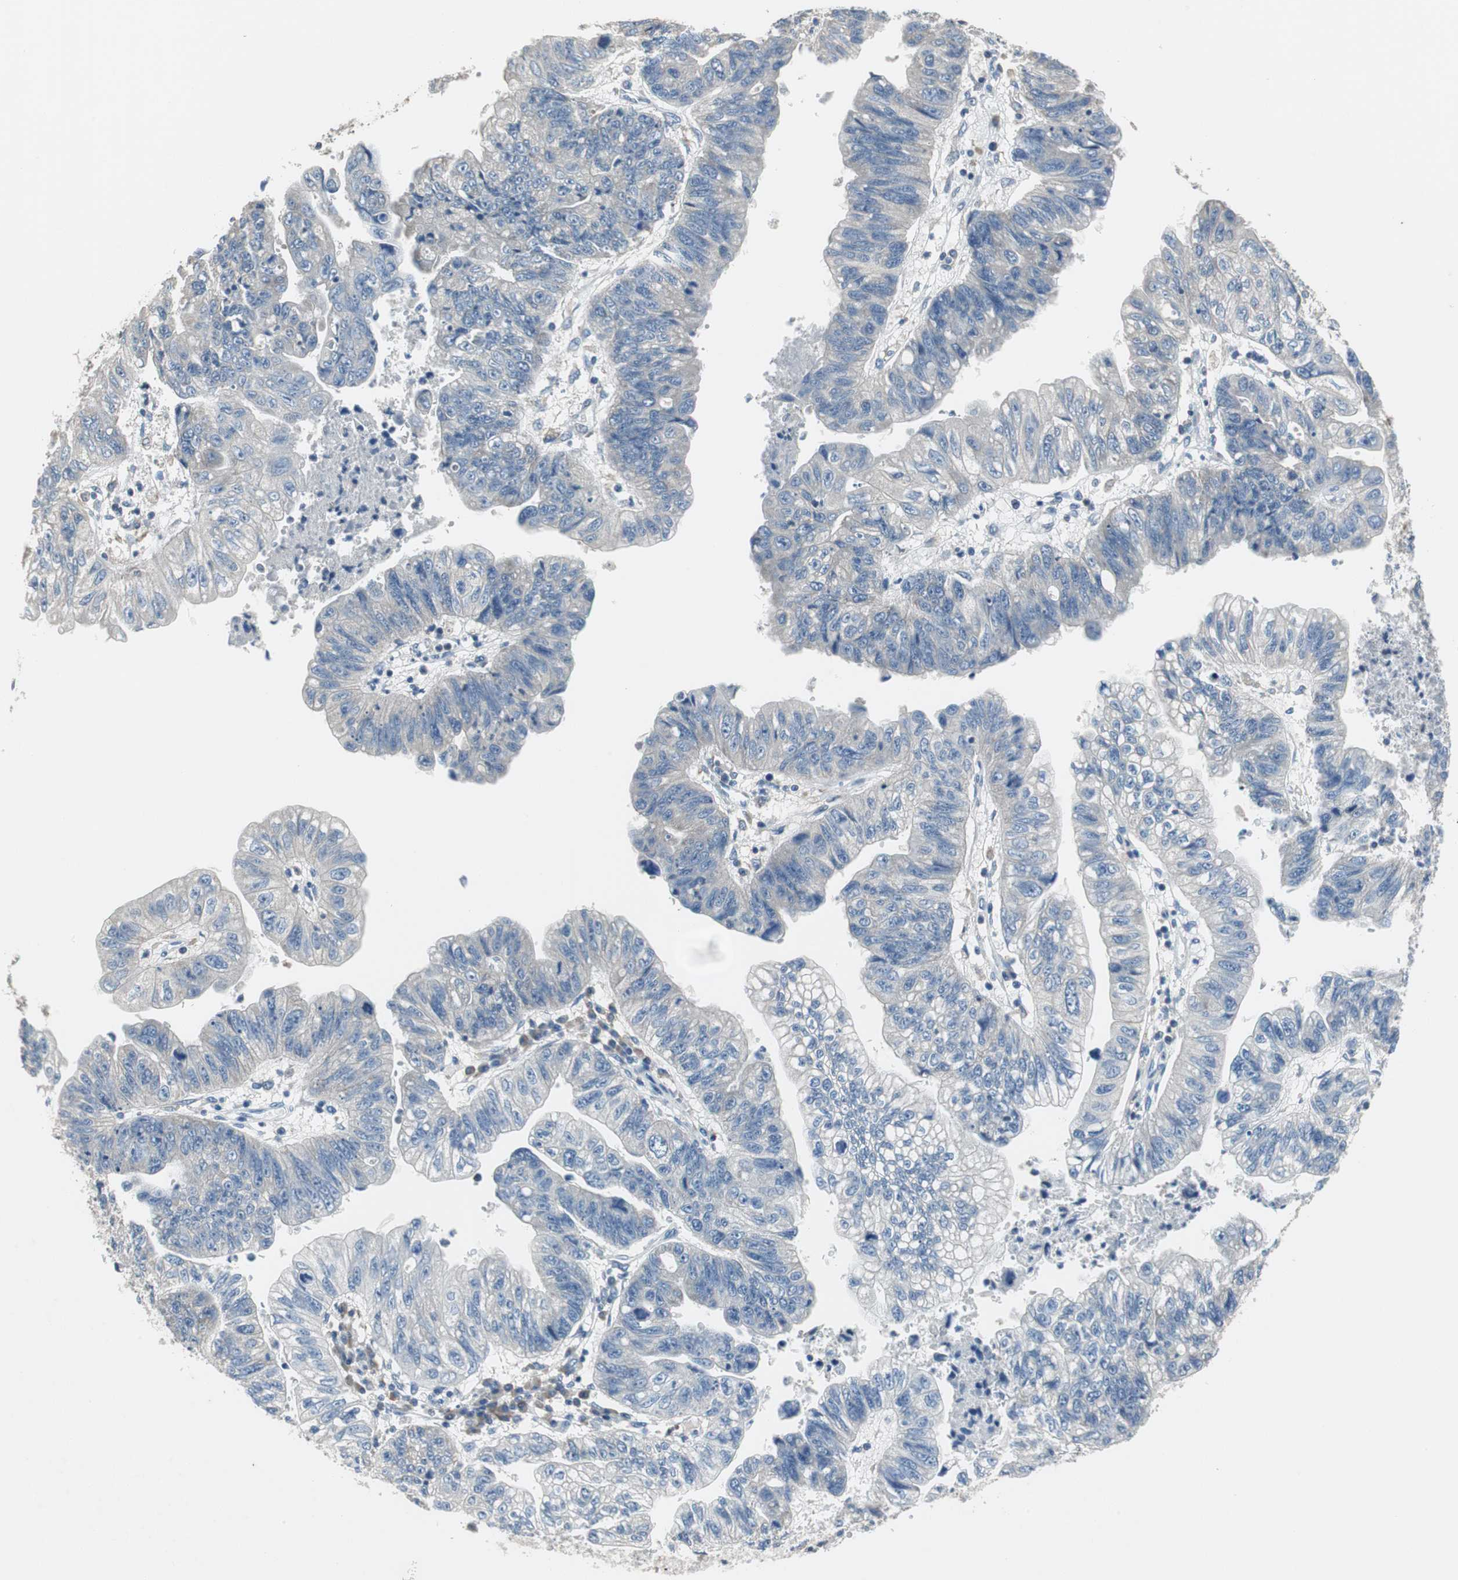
{"staining": {"intensity": "negative", "quantity": "none", "location": "none"}, "tissue": "stomach cancer", "cell_type": "Tumor cells", "image_type": "cancer", "snomed": [{"axis": "morphology", "description": "Adenocarcinoma, NOS"}, {"axis": "topography", "description": "Stomach"}], "caption": "The image reveals no staining of tumor cells in stomach cancer.", "gene": "PRKCA", "patient": {"sex": "male", "age": 59}}